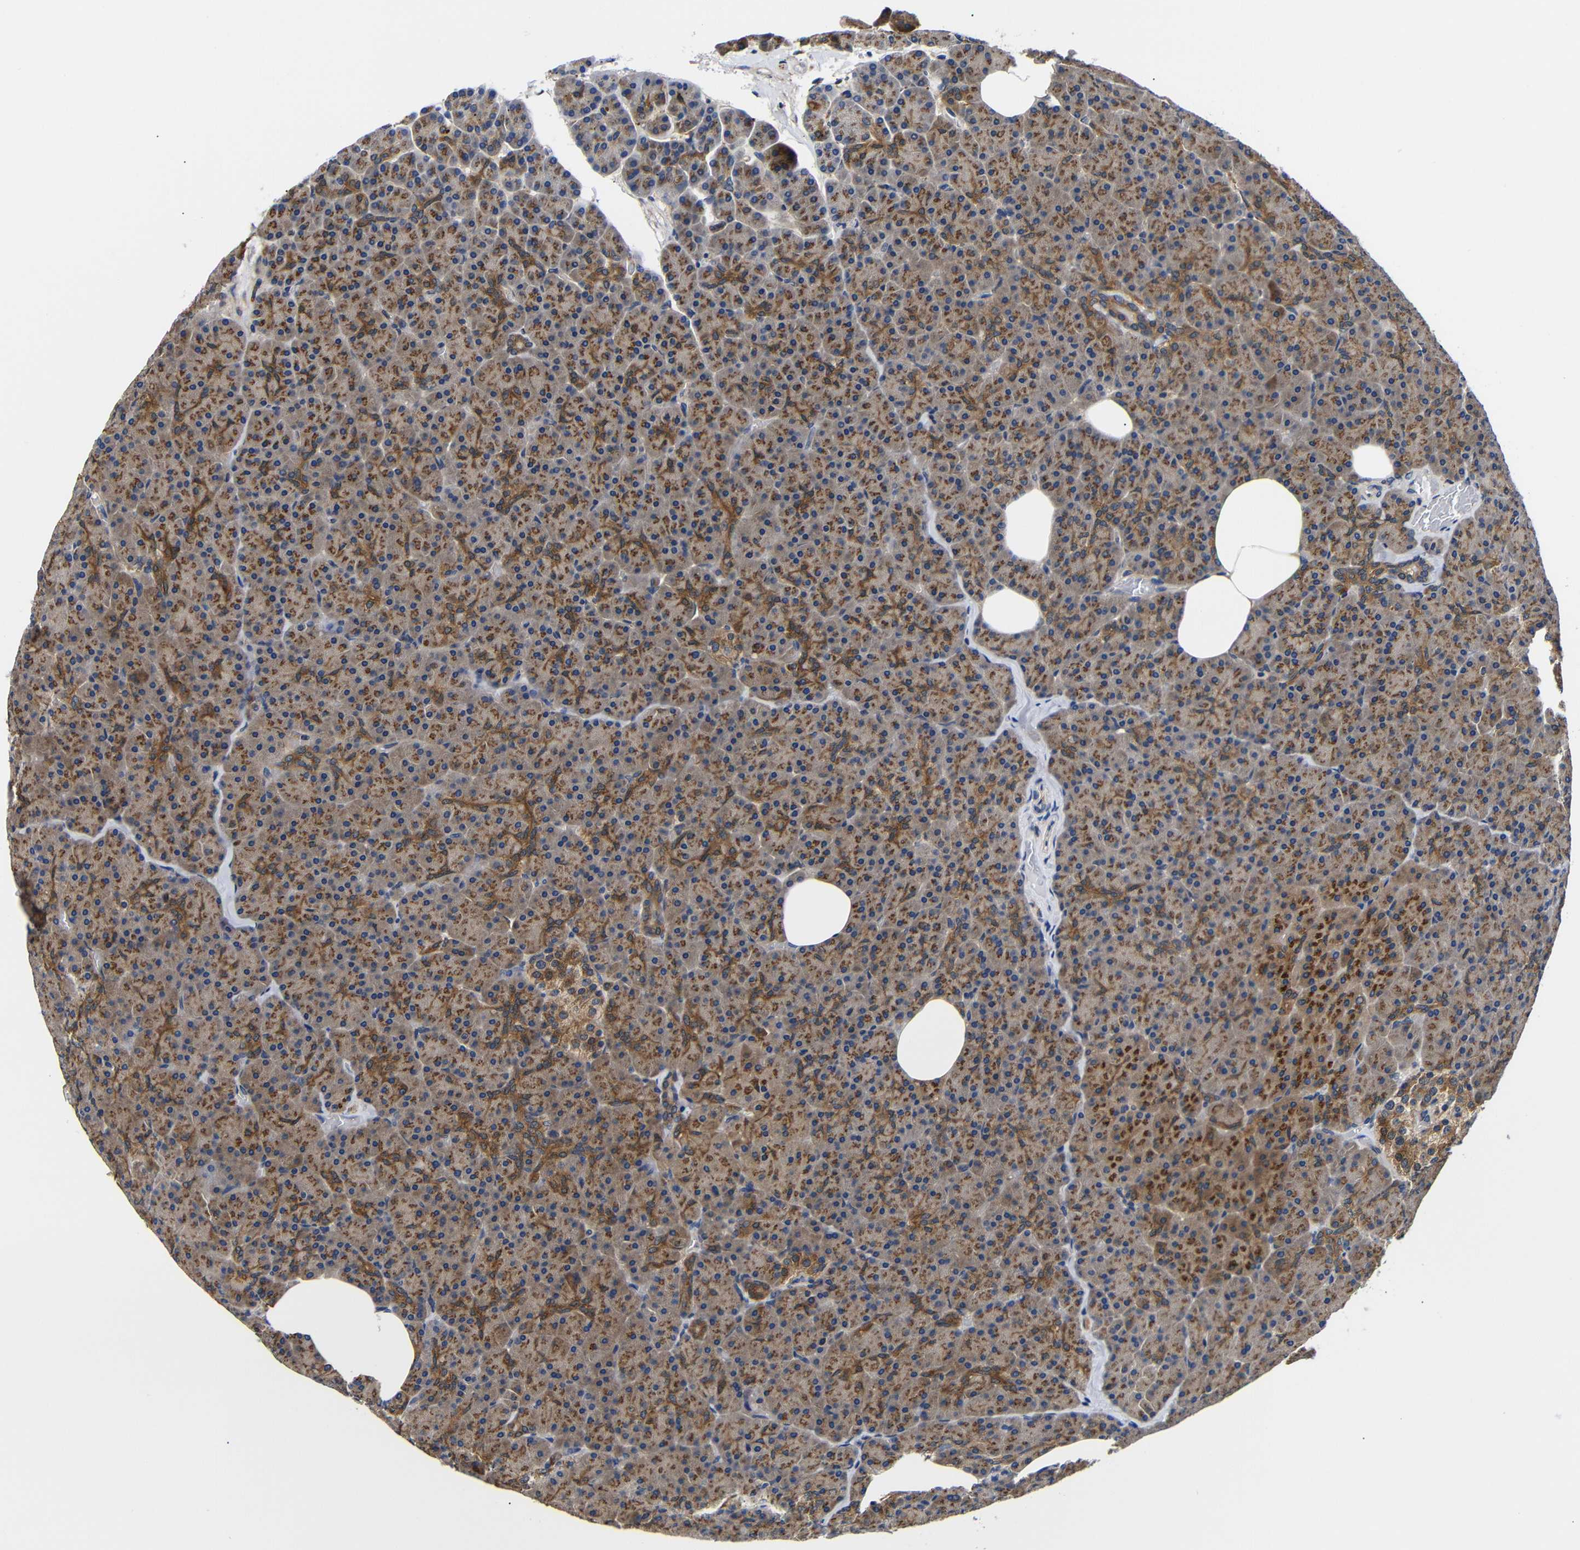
{"staining": {"intensity": "moderate", "quantity": ">75%", "location": "cytoplasmic/membranous"}, "tissue": "pancreas", "cell_type": "Exocrine glandular cells", "image_type": "normal", "snomed": [{"axis": "morphology", "description": "Normal tissue, NOS"}, {"axis": "topography", "description": "Pancreas"}], "caption": "High-magnification brightfield microscopy of unremarkable pancreas stained with DAB (brown) and counterstained with hematoxylin (blue). exocrine glandular cells exhibit moderate cytoplasmic/membranous expression is present in about>75% of cells. Using DAB (3,3'-diaminobenzidine) (brown) and hematoxylin (blue) stains, captured at high magnification using brightfield microscopy.", "gene": "LRRCC1", "patient": {"sex": "female", "age": 35}}